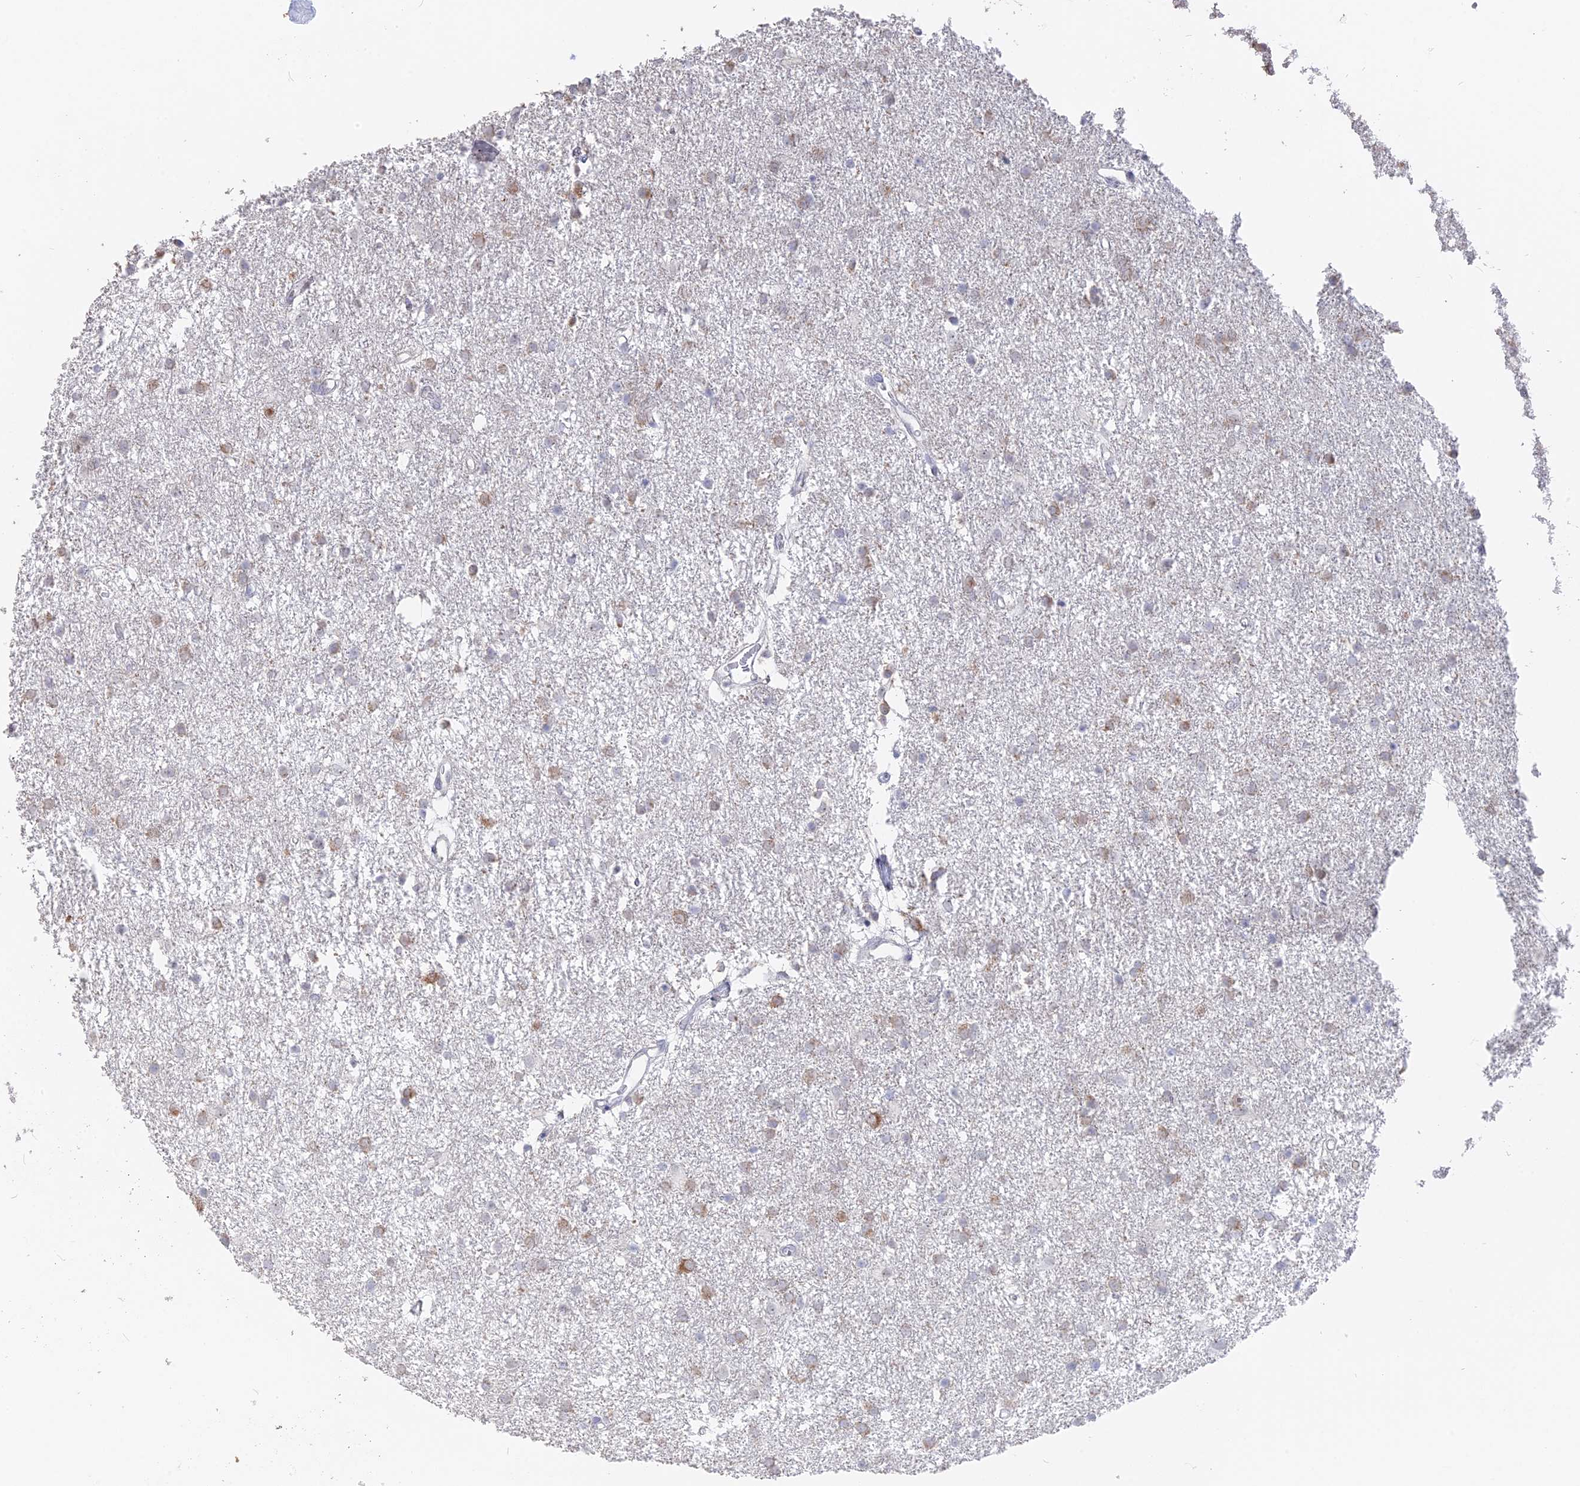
{"staining": {"intensity": "moderate", "quantity": "<25%", "location": "cytoplasmic/membranous"}, "tissue": "glioma", "cell_type": "Tumor cells", "image_type": "cancer", "snomed": [{"axis": "morphology", "description": "Glioma, malignant, High grade"}, {"axis": "topography", "description": "Brain"}], "caption": "IHC of glioma shows low levels of moderate cytoplasmic/membranous expression in about <25% of tumor cells.", "gene": "SEMG2", "patient": {"sex": "male", "age": 77}}